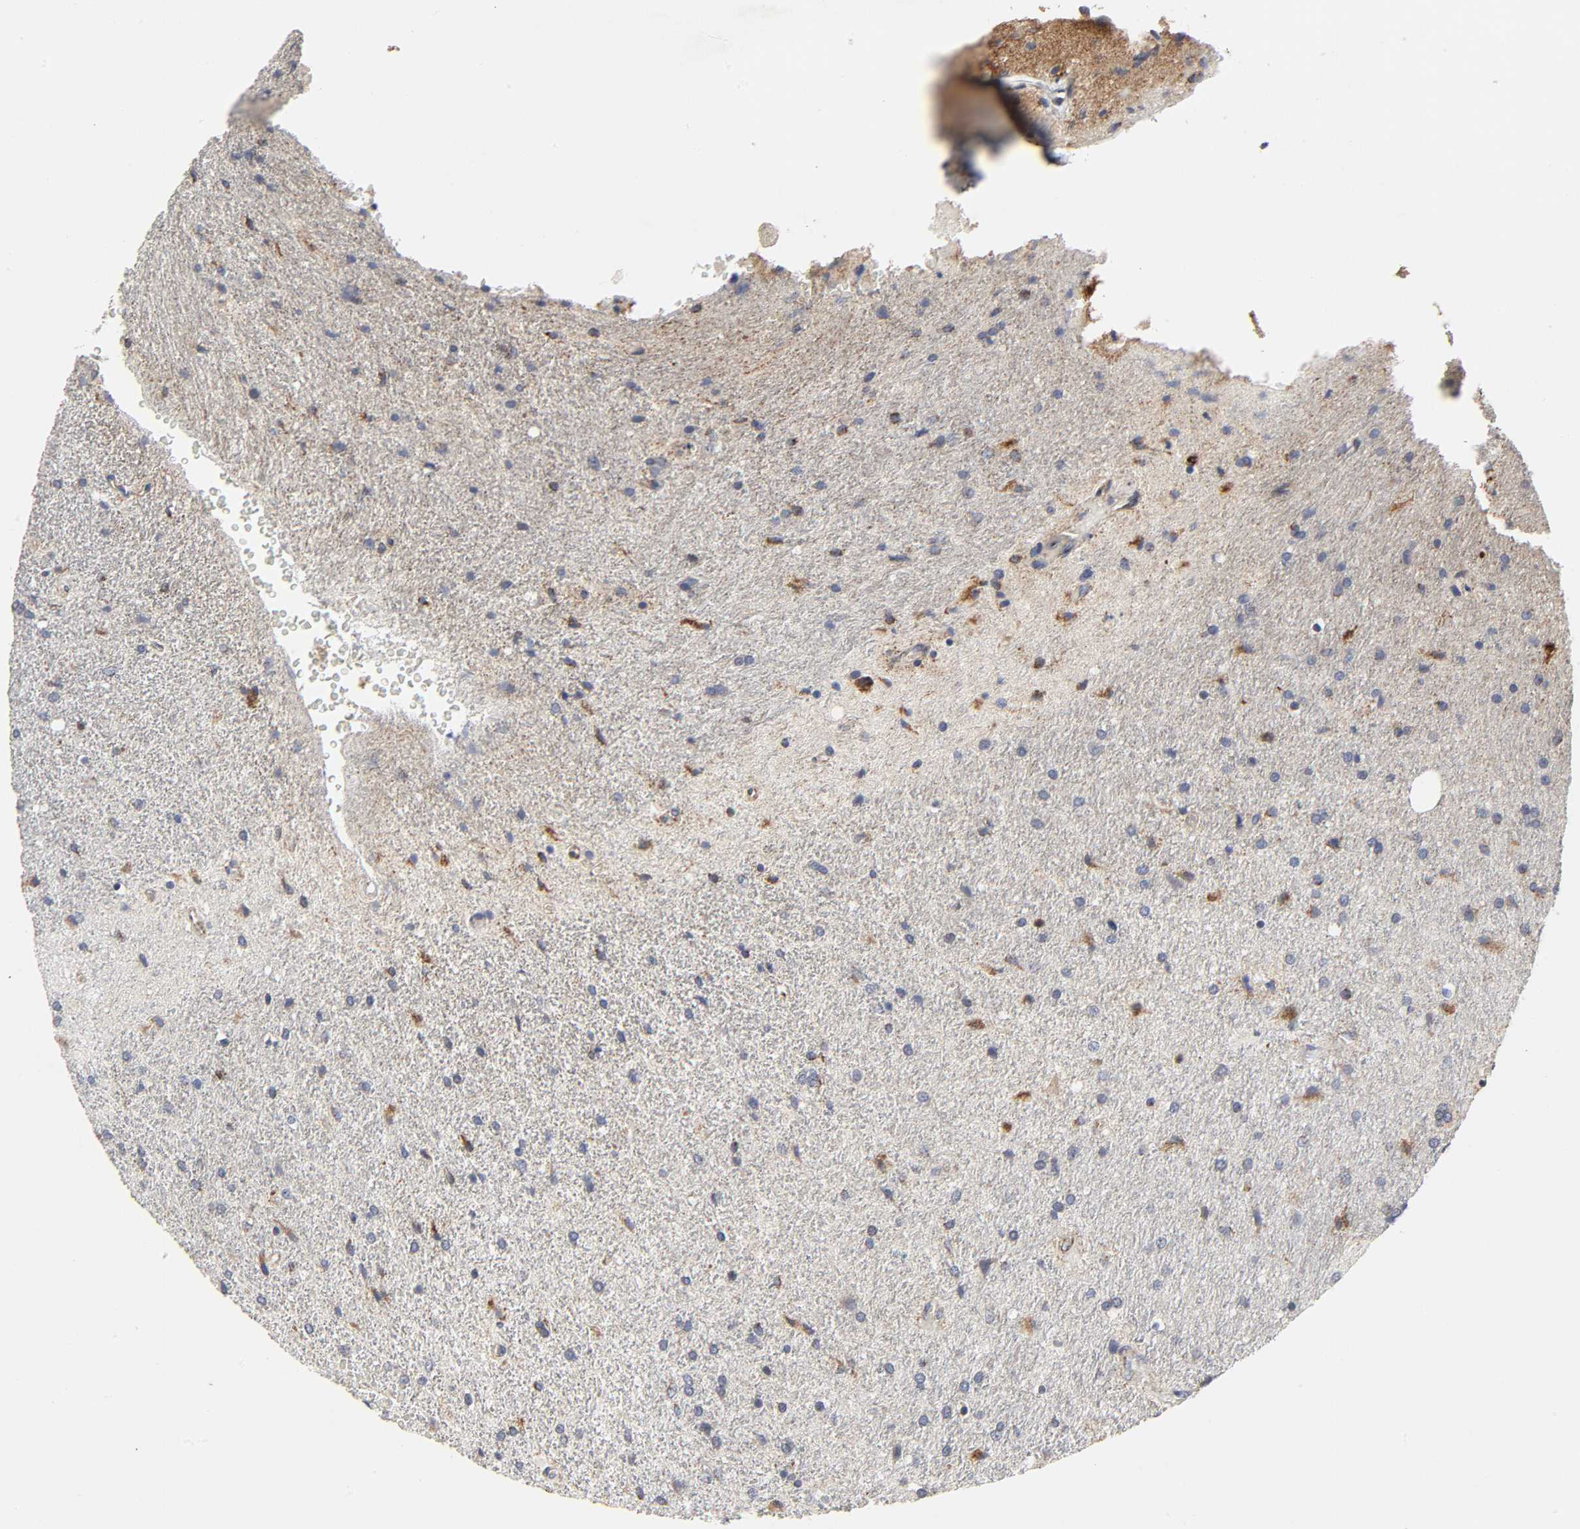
{"staining": {"intensity": "moderate", "quantity": "25%-75%", "location": "cytoplasmic/membranous"}, "tissue": "glioma", "cell_type": "Tumor cells", "image_type": "cancer", "snomed": [{"axis": "morphology", "description": "Normal tissue, NOS"}, {"axis": "morphology", "description": "Glioma, malignant, High grade"}, {"axis": "topography", "description": "Cerebral cortex"}], "caption": "Malignant glioma (high-grade) tissue reveals moderate cytoplasmic/membranous expression in about 25%-75% of tumor cells, visualized by immunohistochemistry. (DAB (3,3'-diaminobenzidine) IHC with brightfield microscopy, high magnification).", "gene": "COX6B1", "patient": {"sex": "male", "age": 56}}